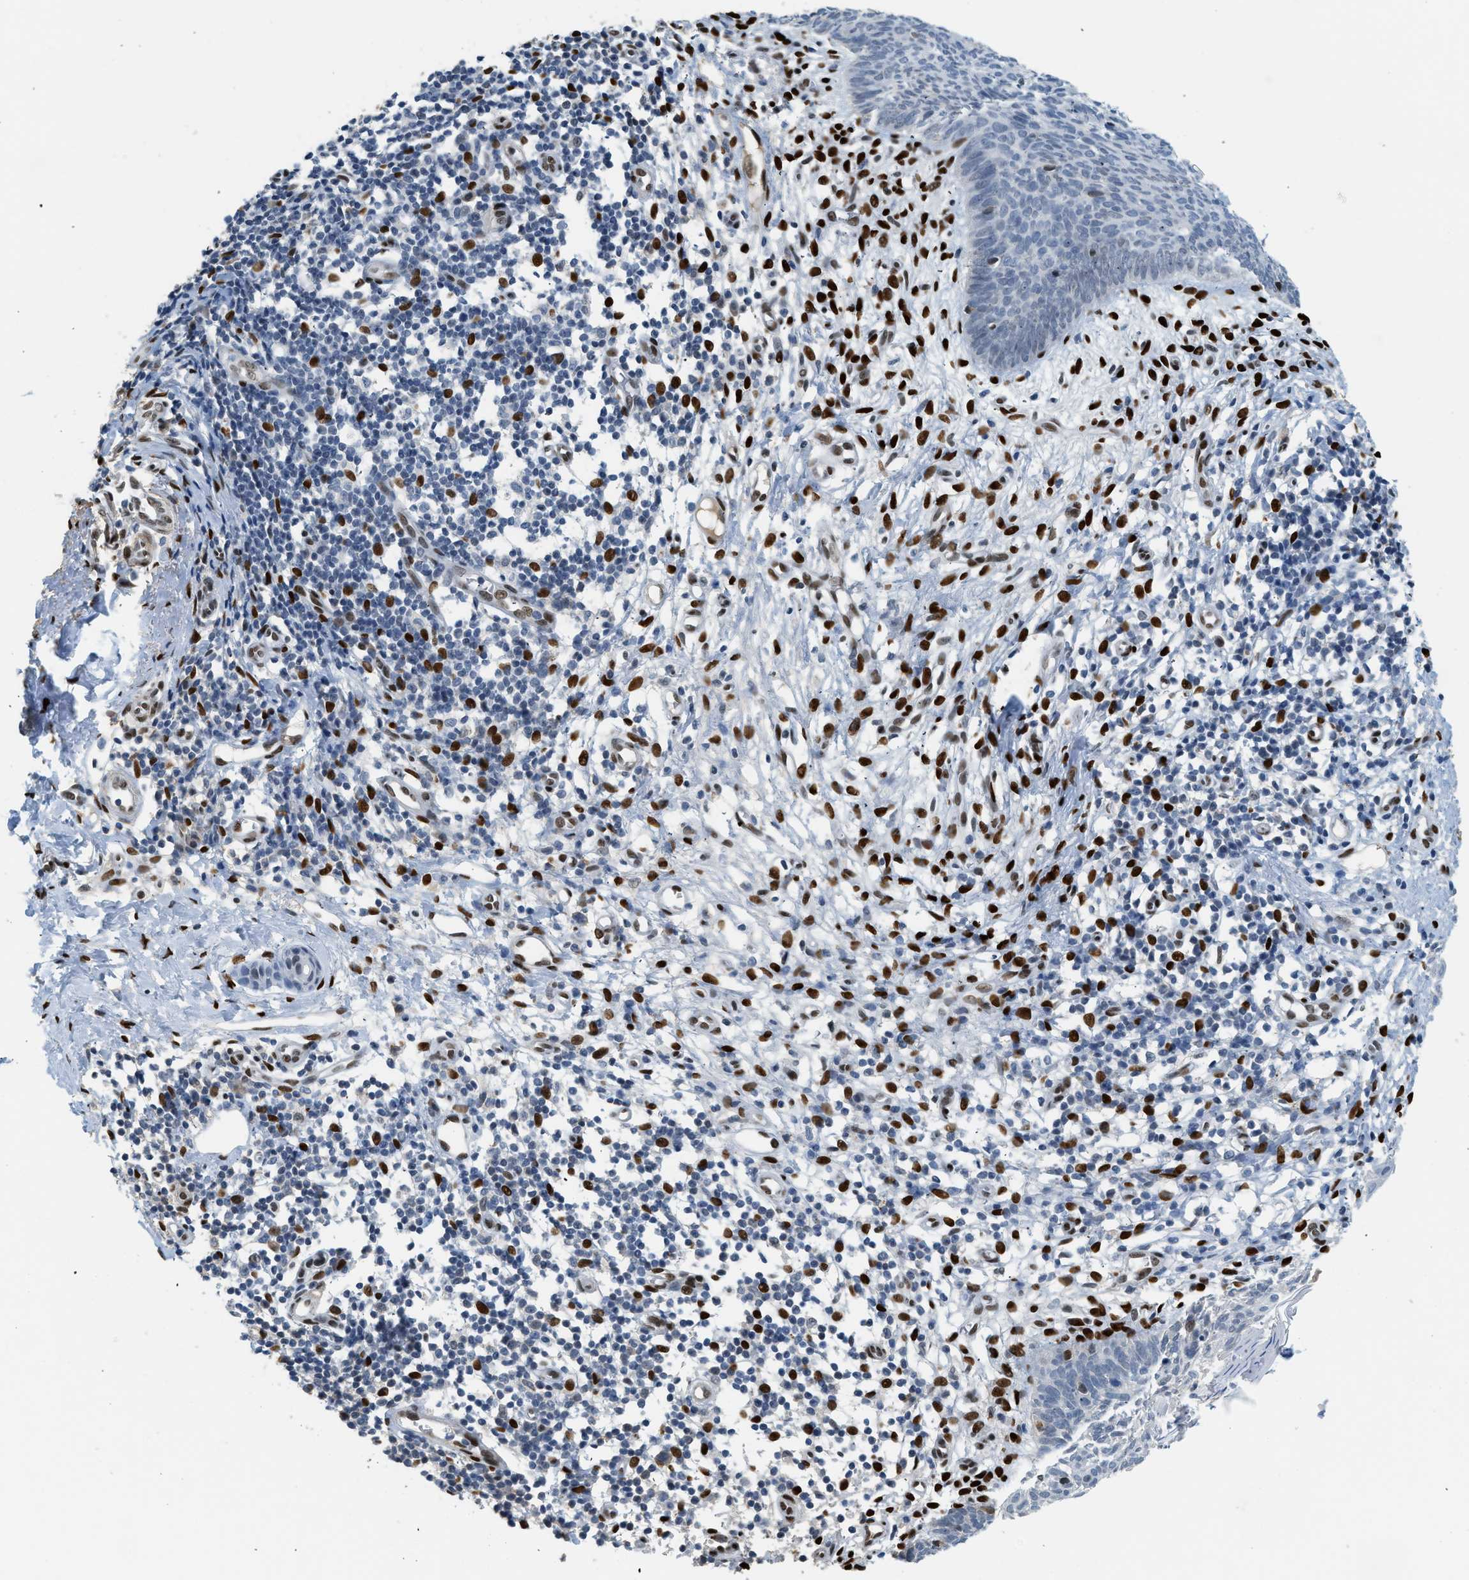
{"staining": {"intensity": "negative", "quantity": "none", "location": "none"}, "tissue": "skin cancer", "cell_type": "Tumor cells", "image_type": "cancer", "snomed": [{"axis": "morphology", "description": "Basal cell carcinoma"}, {"axis": "topography", "description": "Skin"}], "caption": "Immunohistochemistry (IHC) photomicrograph of skin cancer (basal cell carcinoma) stained for a protein (brown), which reveals no positivity in tumor cells. (Stains: DAB immunohistochemistry with hematoxylin counter stain, Microscopy: brightfield microscopy at high magnification).", "gene": "ZBTB20", "patient": {"sex": "male", "age": 60}}